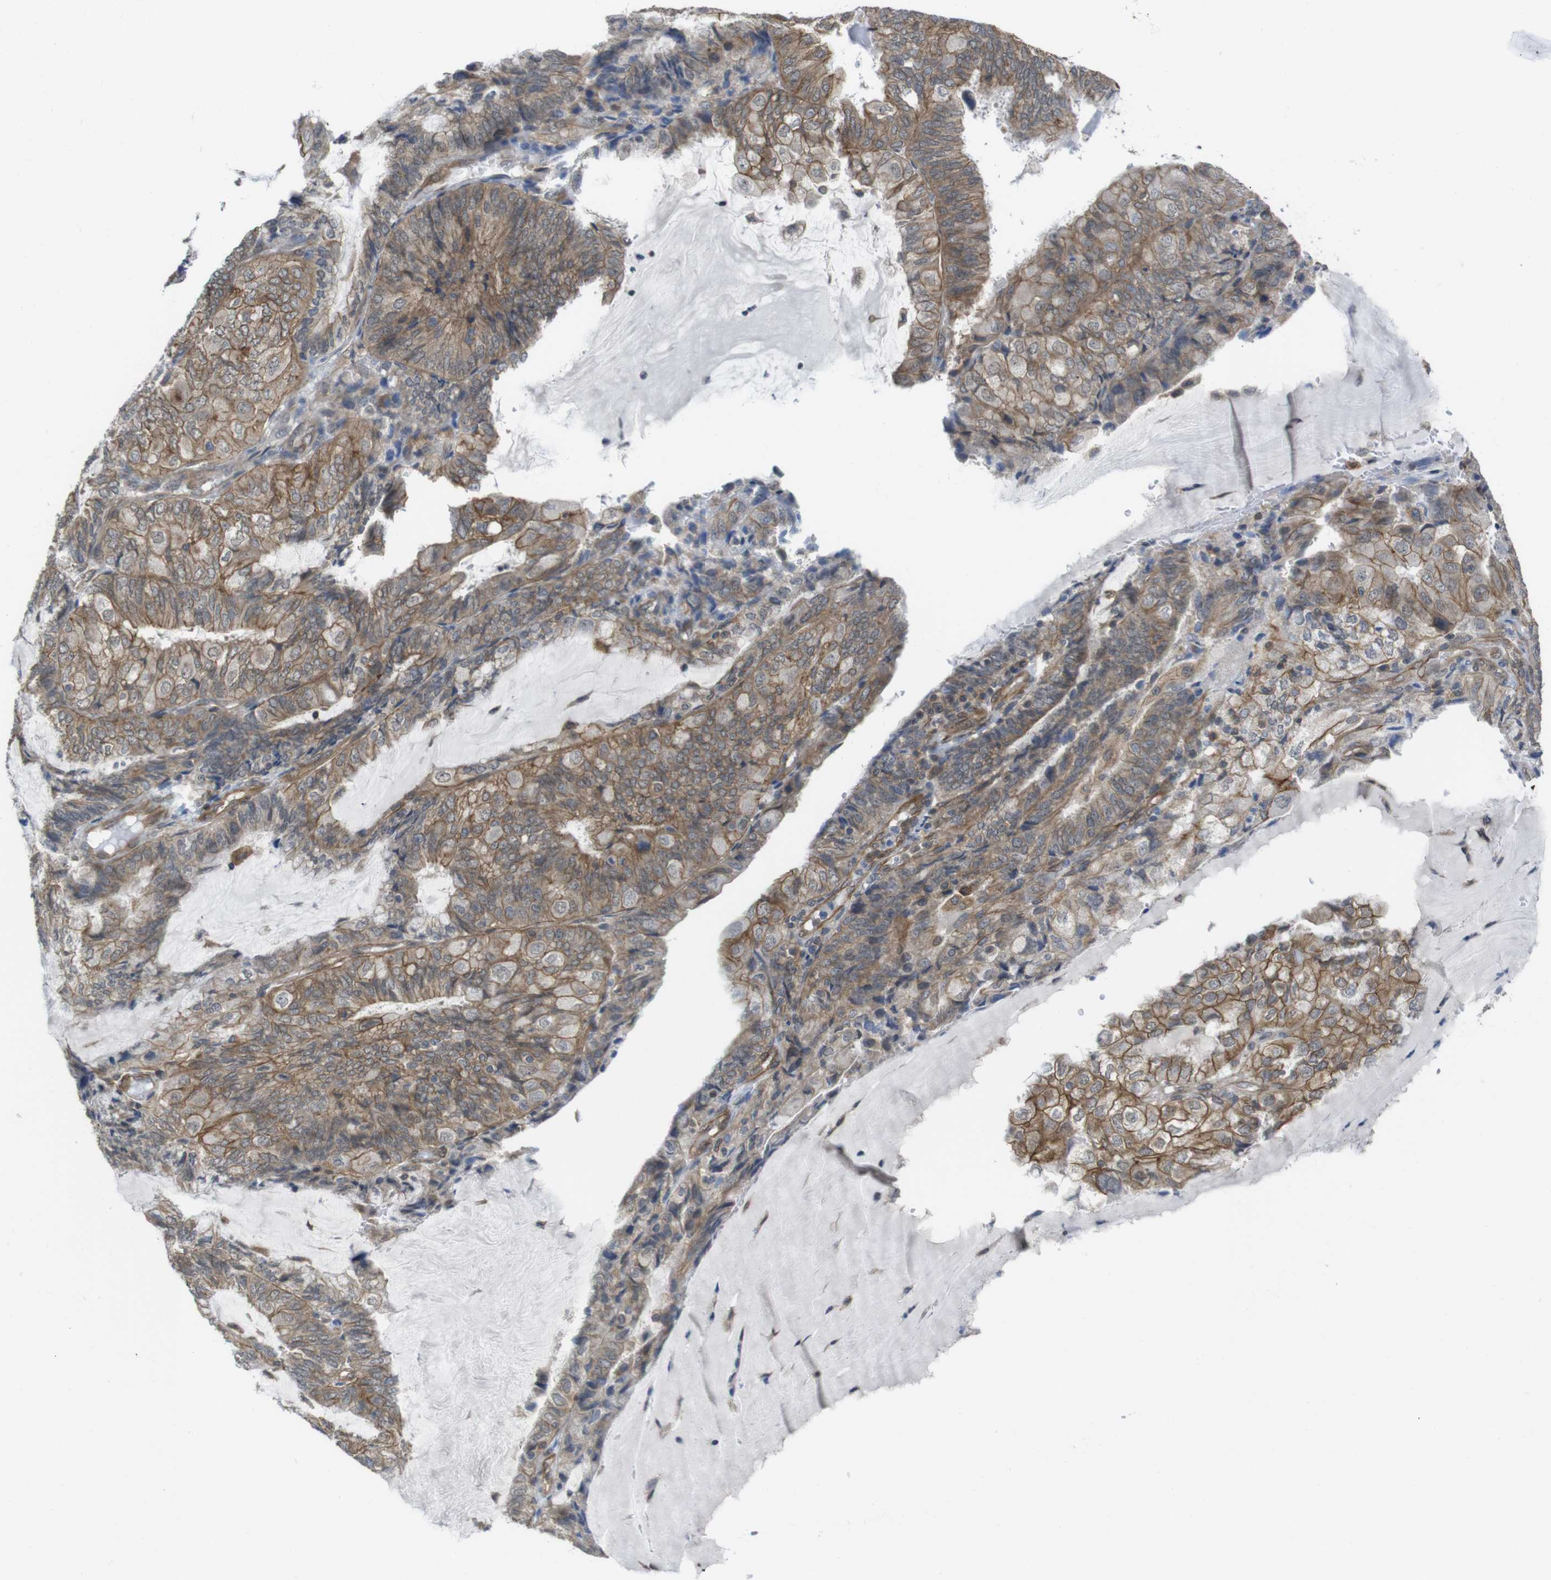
{"staining": {"intensity": "moderate", "quantity": ">75%", "location": "cytoplasmic/membranous"}, "tissue": "endometrial cancer", "cell_type": "Tumor cells", "image_type": "cancer", "snomed": [{"axis": "morphology", "description": "Adenocarcinoma, NOS"}, {"axis": "topography", "description": "Endometrium"}], "caption": "Protein expression analysis of human endometrial cancer (adenocarcinoma) reveals moderate cytoplasmic/membranous expression in about >75% of tumor cells.", "gene": "ZDHHC5", "patient": {"sex": "female", "age": 81}}